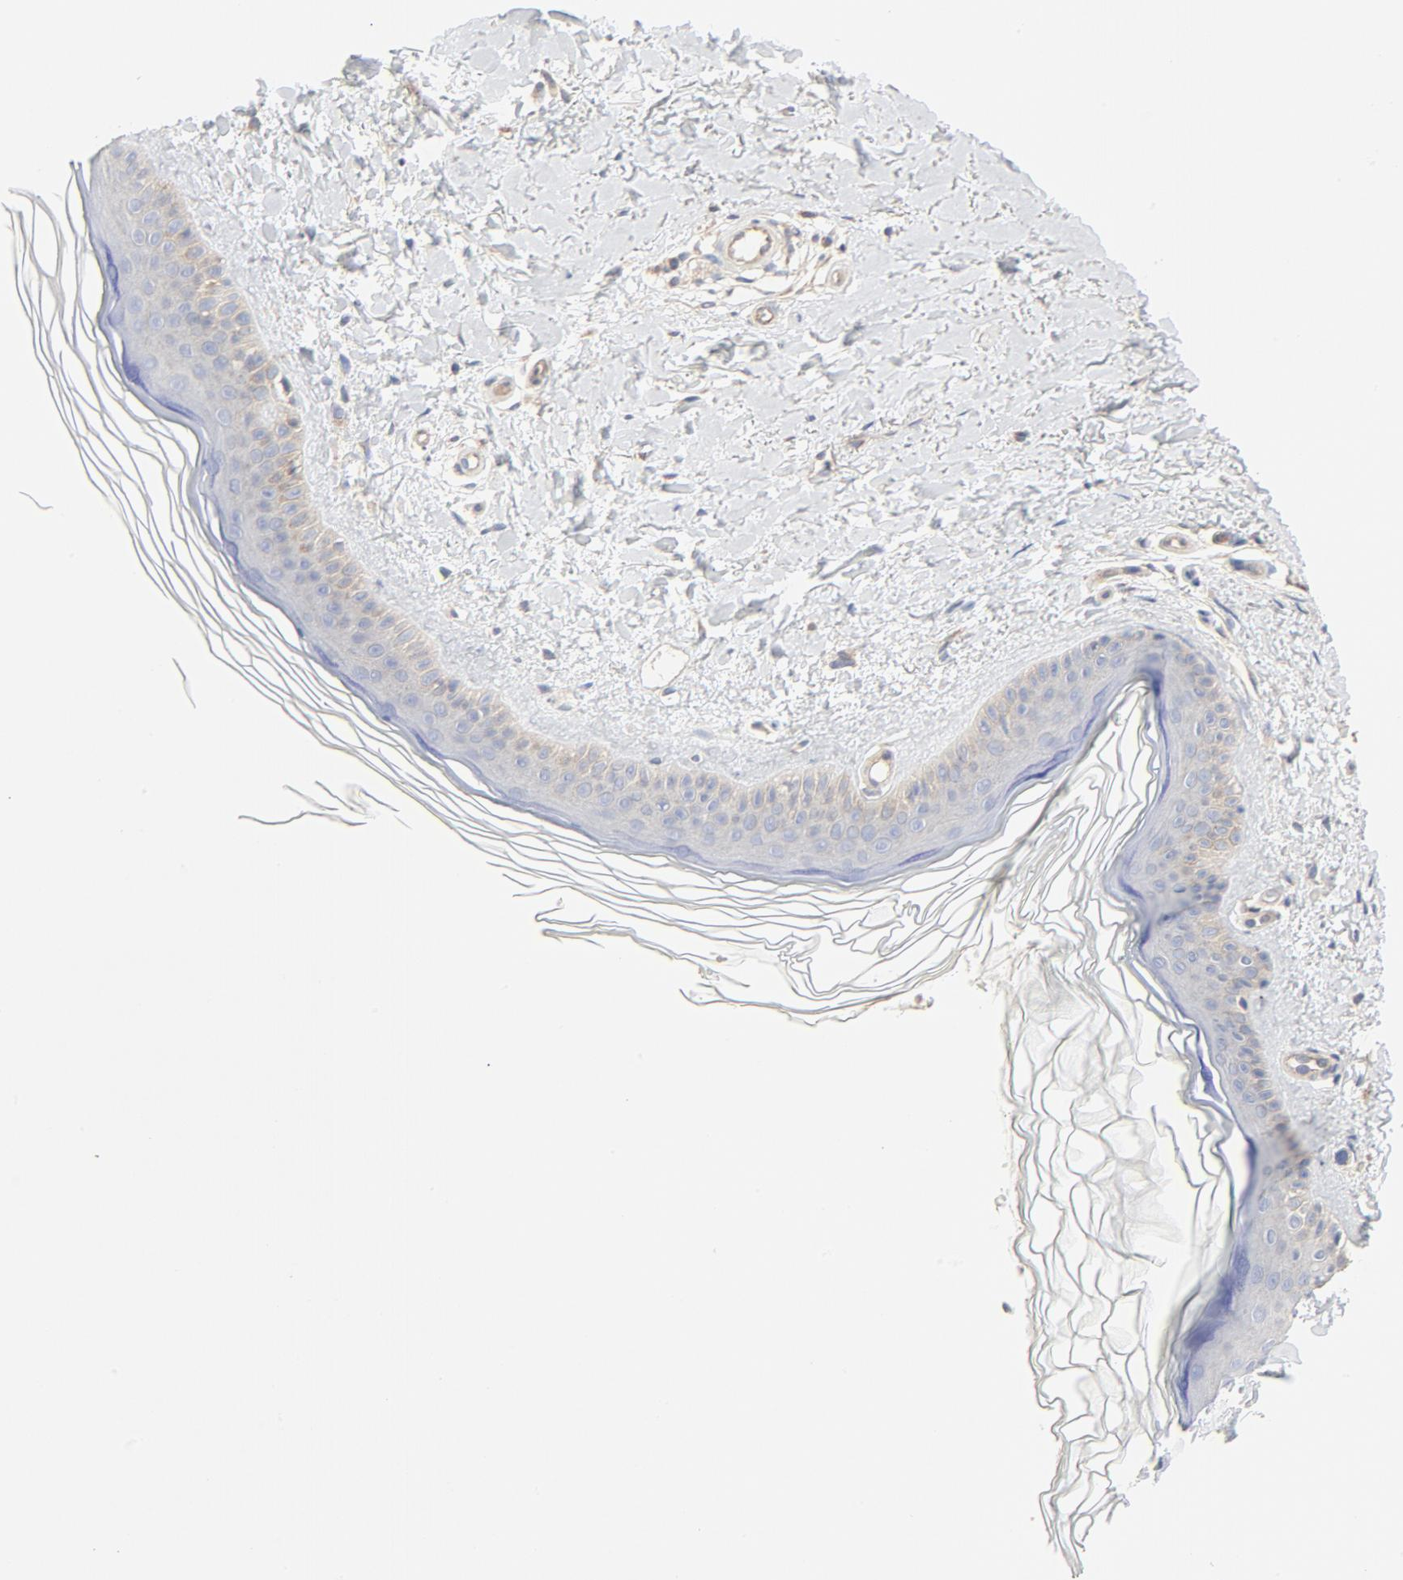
{"staining": {"intensity": "weak", "quantity": "<25%", "location": "cytoplasmic/membranous"}, "tissue": "skin", "cell_type": "Fibroblasts", "image_type": "normal", "snomed": [{"axis": "morphology", "description": "Normal tissue, NOS"}, {"axis": "topography", "description": "Skin"}], "caption": "Immunohistochemistry (IHC) photomicrograph of unremarkable skin stained for a protein (brown), which exhibits no expression in fibroblasts.", "gene": "RABEP1", "patient": {"sex": "female", "age": 19}}